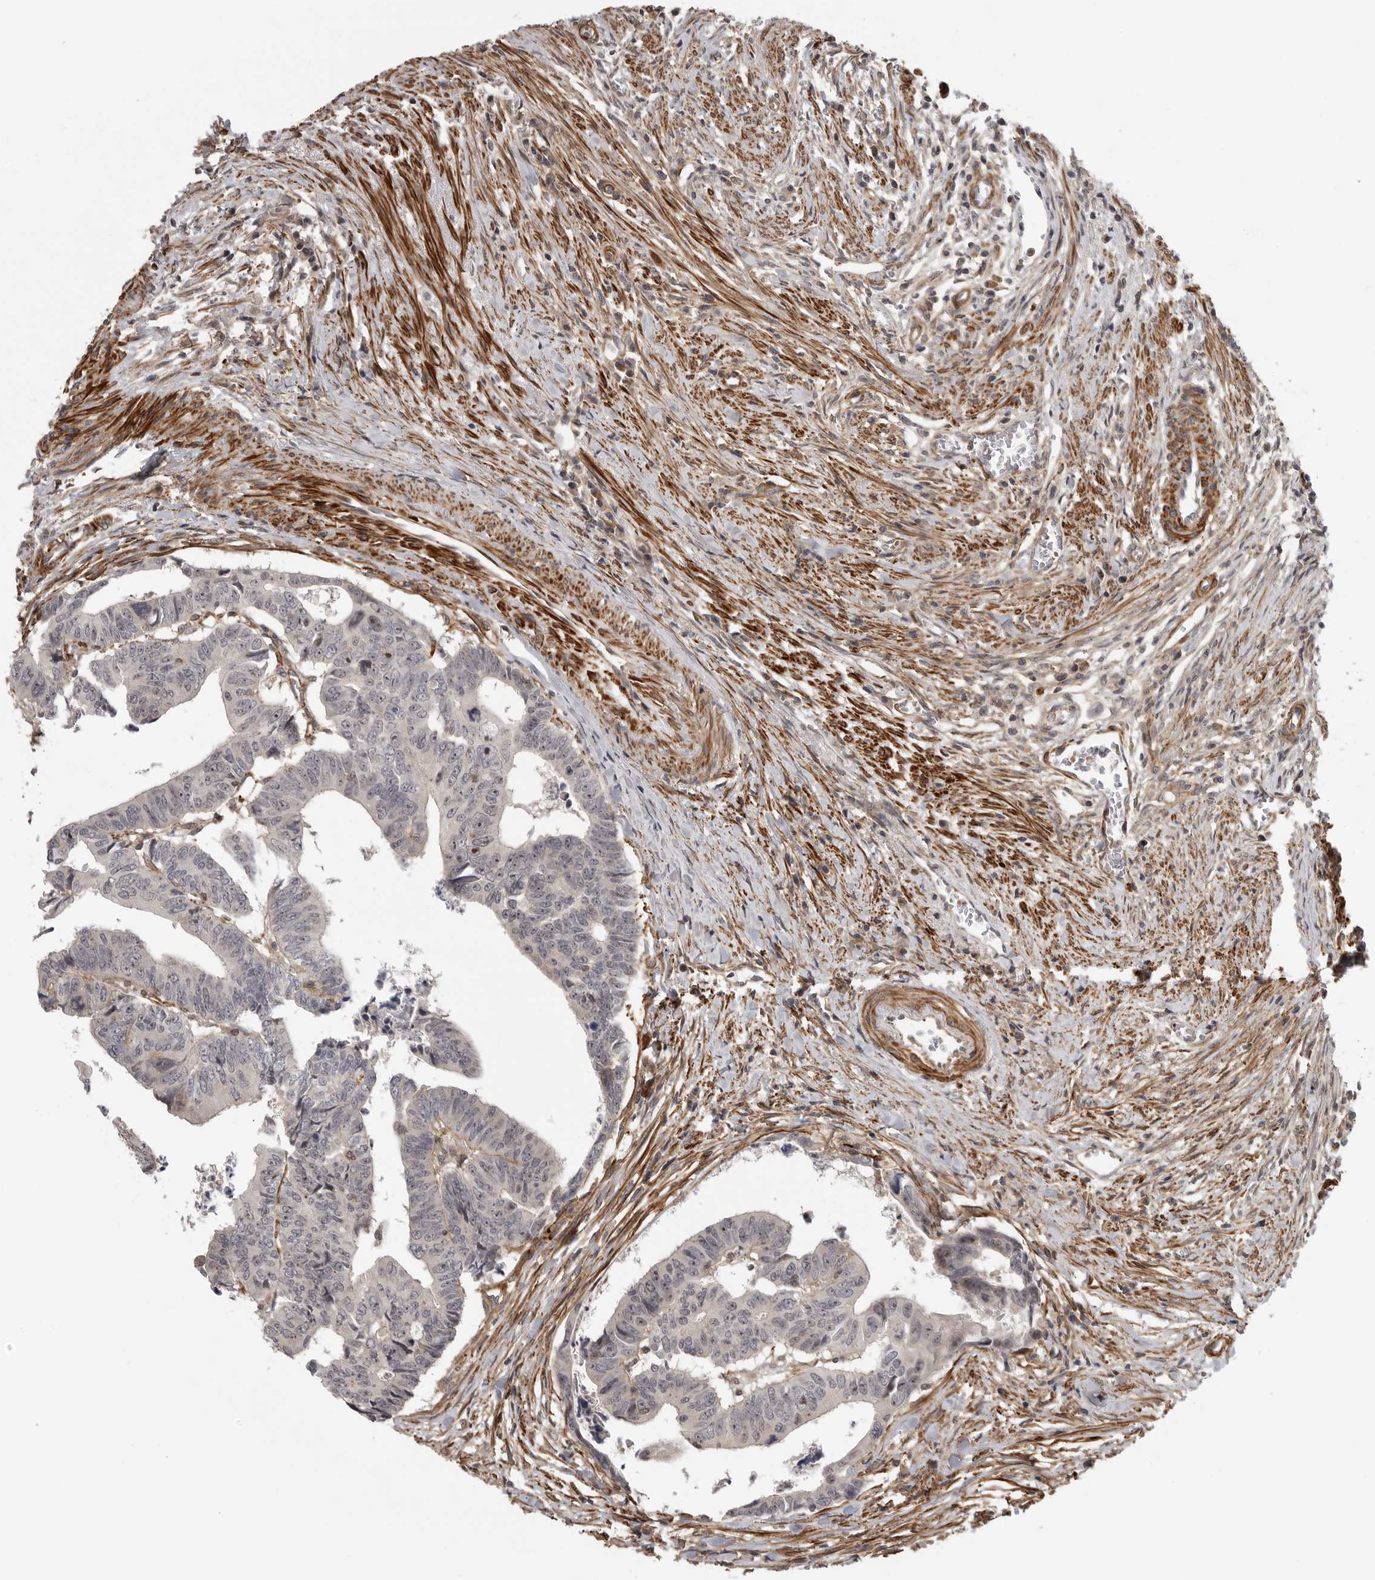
{"staining": {"intensity": "weak", "quantity": "<25%", "location": "nuclear"}, "tissue": "colorectal cancer", "cell_type": "Tumor cells", "image_type": "cancer", "snomed": [{"axis": "morphology", "description": "Adenocarcinoma, NOS"}, {"axis": "topography", "description": "Rectum"}], "caption": "Protein analysis of adenocarcinoma (colorectal) shows no significant staining in tumor cells. (IHC, brightfield microscopy, high magnification).", "gene": "TUT4", "patient": {"sex": "female", "age": 65}}